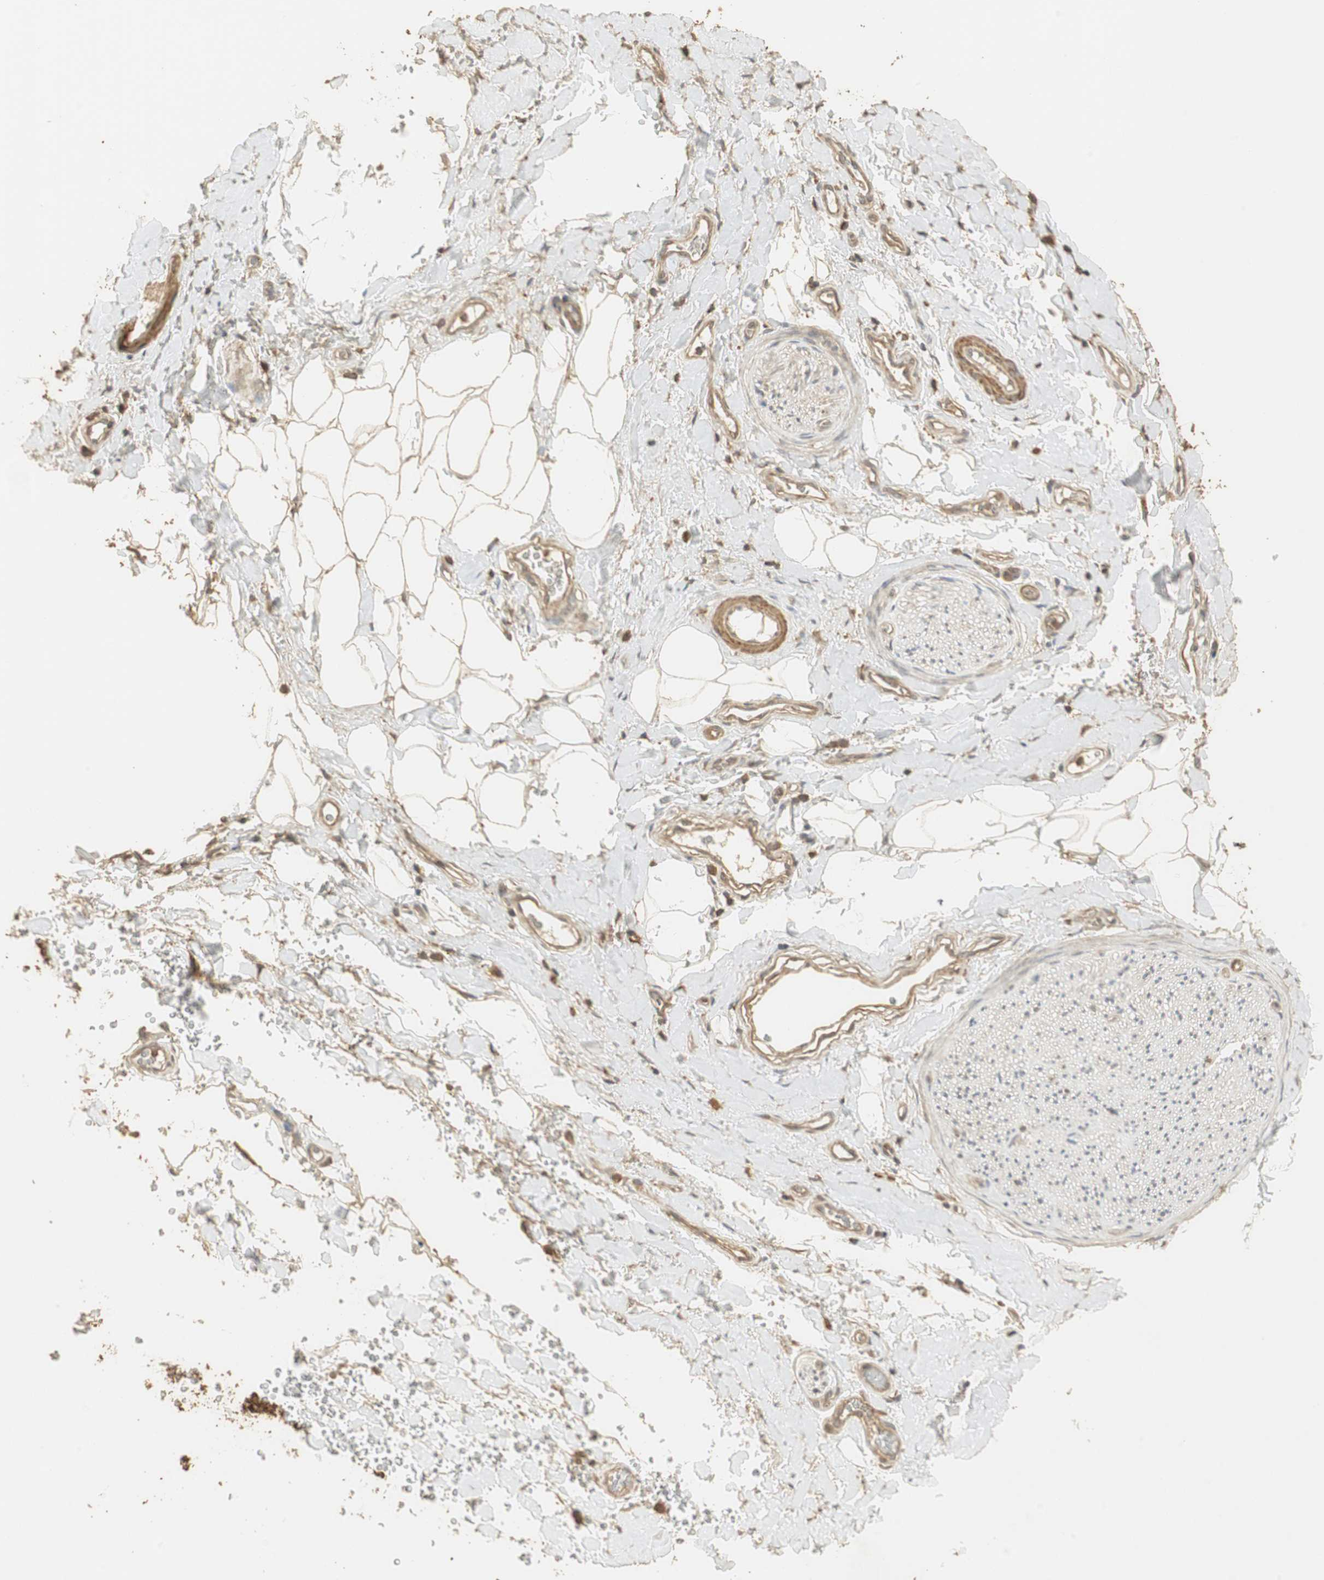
{"staining": {"intensity": "weak", "quantity": ">75%", "location": "cytoplasmic/membranous"}, "tissue": "adipose tissue", "cell_type": "Adipocytes", "image_type": "normal", "snomed": [{"axis": "morphology", "description": "Normal tissue, NOS"}, {"axis": "morphology", "description": "Carcinoma, NOS"}, {"axis": "topography", "description": "Pancreas"}, {"axis": "topography", "description": "Peripheral nerve tissue"}], "caption": "This is a micrograph of immunohistochemistry staining of benign adipose tissue, which shows weak staining in the cytoplasmic/membranous of adipocytes.", "gene": "USP2", "patient": {"sex": "female", "age": 29}}